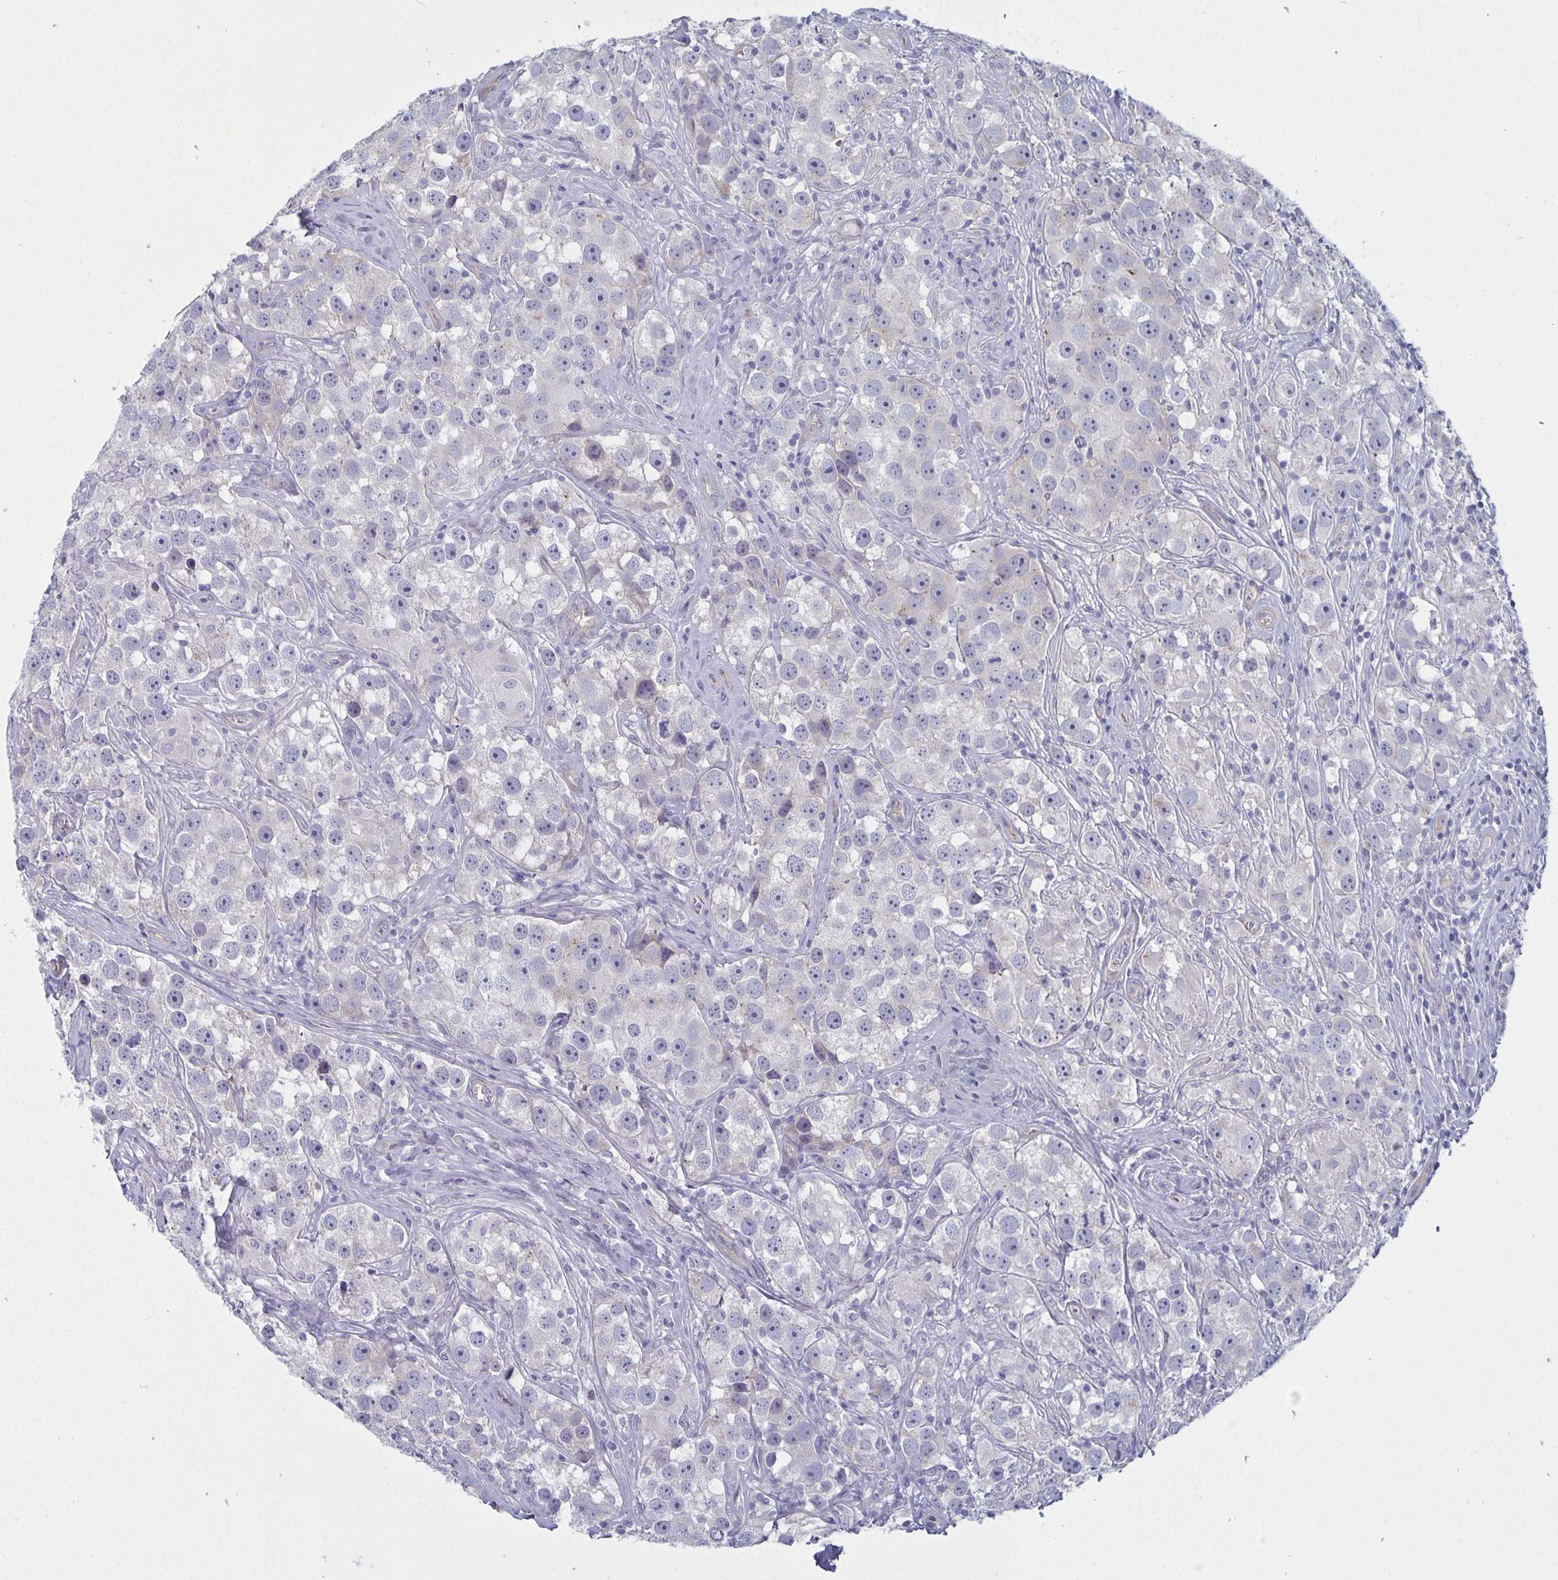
{"staining": {"intensity": "negative", "quantity": "none", "location": "none"}, "tissue": "testis cancer", "cell_type": "Tumor cells", "image_type": "cancer", "snomed": [{"axis": "morphology", "description": "Seminoma, NOS"}, {"axis": "topography", "description": "Testis"}], "caption": "Immunohistochemical staining of testis seminoma reveals no significant positivity in tumor cells.", "gene": "PLCB3", "patient": {"sex": "male", "age": 49}}